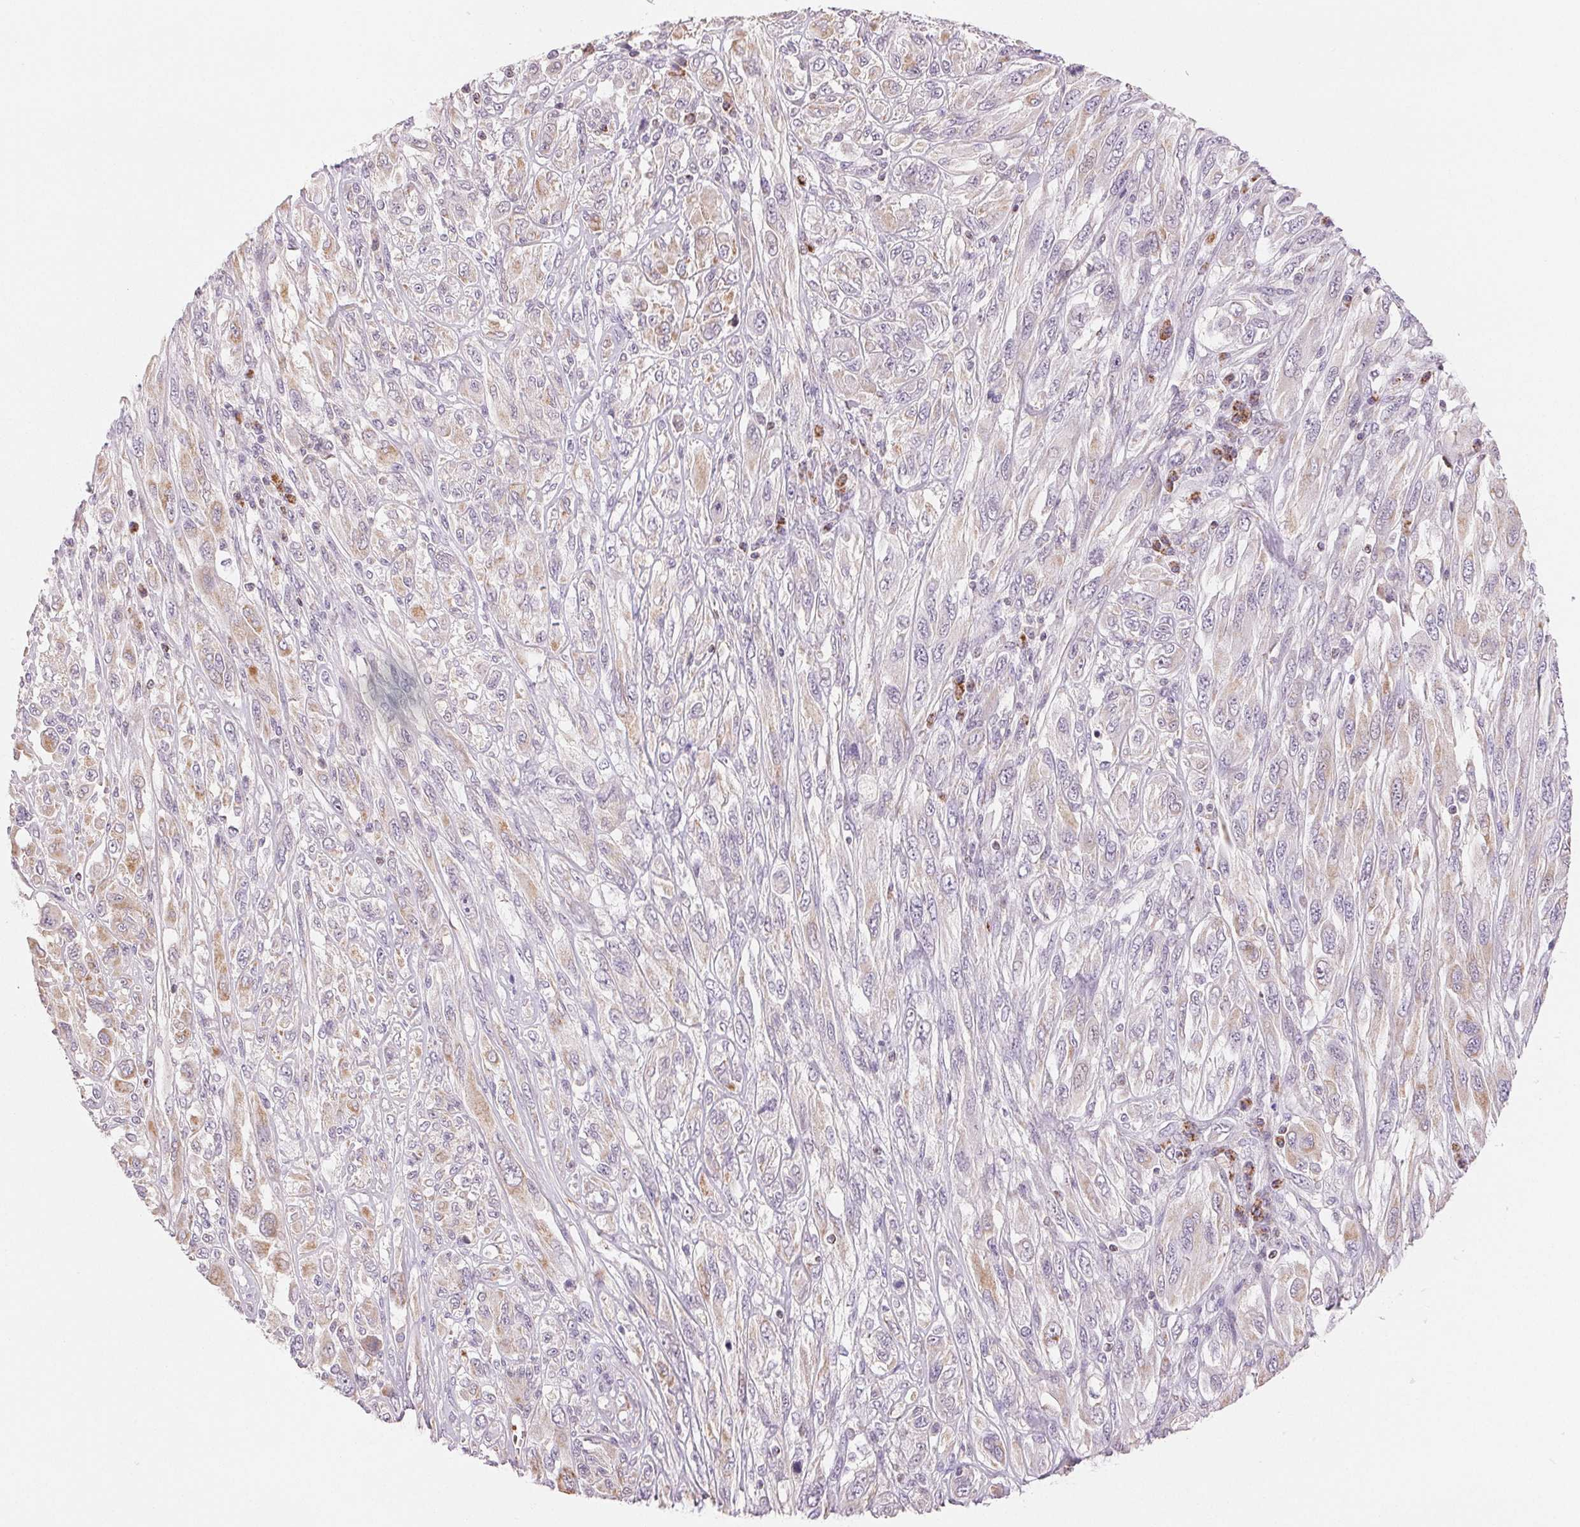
{"staining": {"intensity": "moderate", "quantity": "<25%", "location": "cytoplasmic/membranous"}, "tissue": "melanoma", "cell_type": "Tumor cells", "image_type": "cancer", "snomed": [{"axis": "morphology", "description": "Malignant melanoma, NOS"}, {"axis": "topography", "description": "Skin"}], "caption": "Human malignant melanoma stained with a brown dye exhibits moderate cytoplasmic/membranous positive expression in approximately <25% of tumor cells.", "gene": "HINT2", "patient": {"sex": "female", "age": 91}}